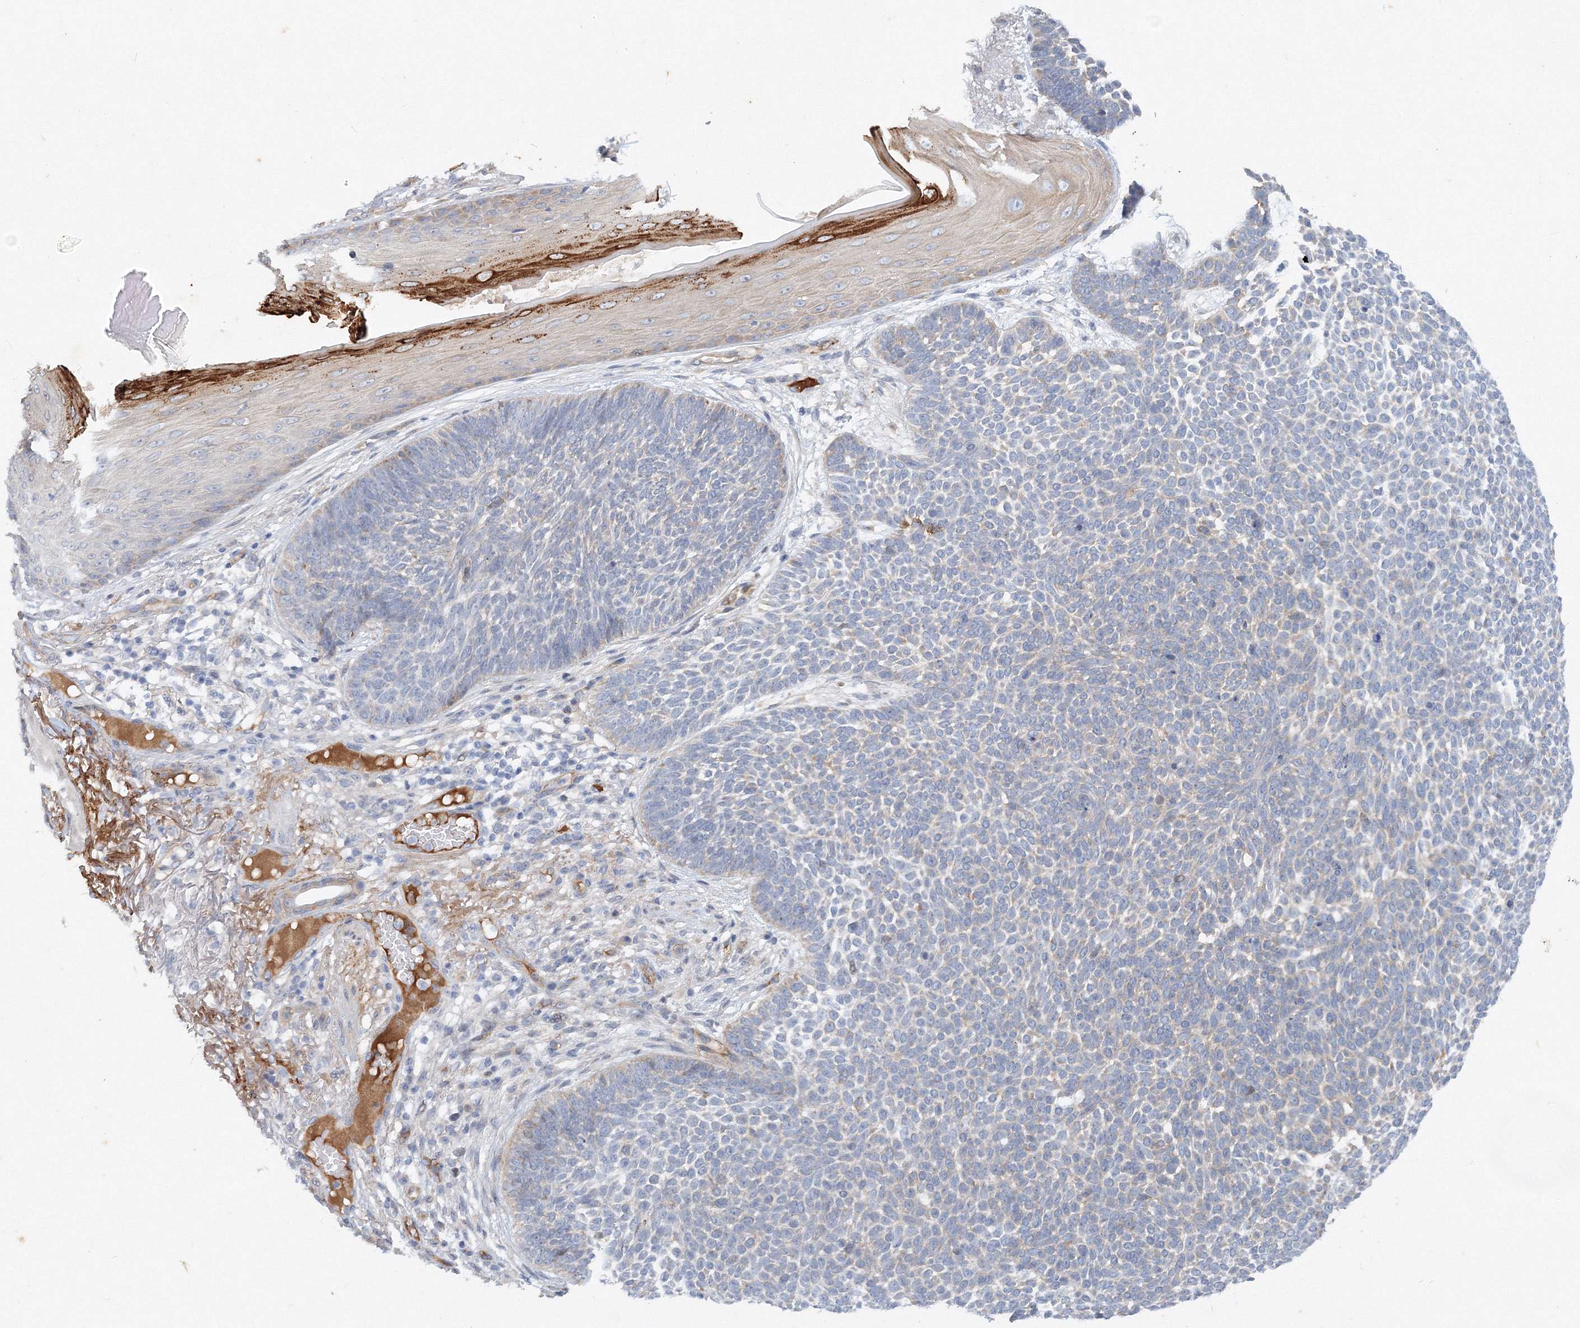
{"staining": {"intensity": "negative", "quantity": "none", "location": "none"}, "tissue": "skin cancer", "cell_type": "Tumor cells", "image_type": "cancer", "snomed": [{"axis": "morphology", "description": "Normal tissue, NOS"}, {"axis": "morphology", "description": "Basal cell carcinoma"}, {"axis": "topography", "description": "Skin"}], "caption": "A photomicrograph of human skin cancer is negative for staining in tumor cells.", "gene": "TANC1", "patient": {"sex": "male", "age": 64}}